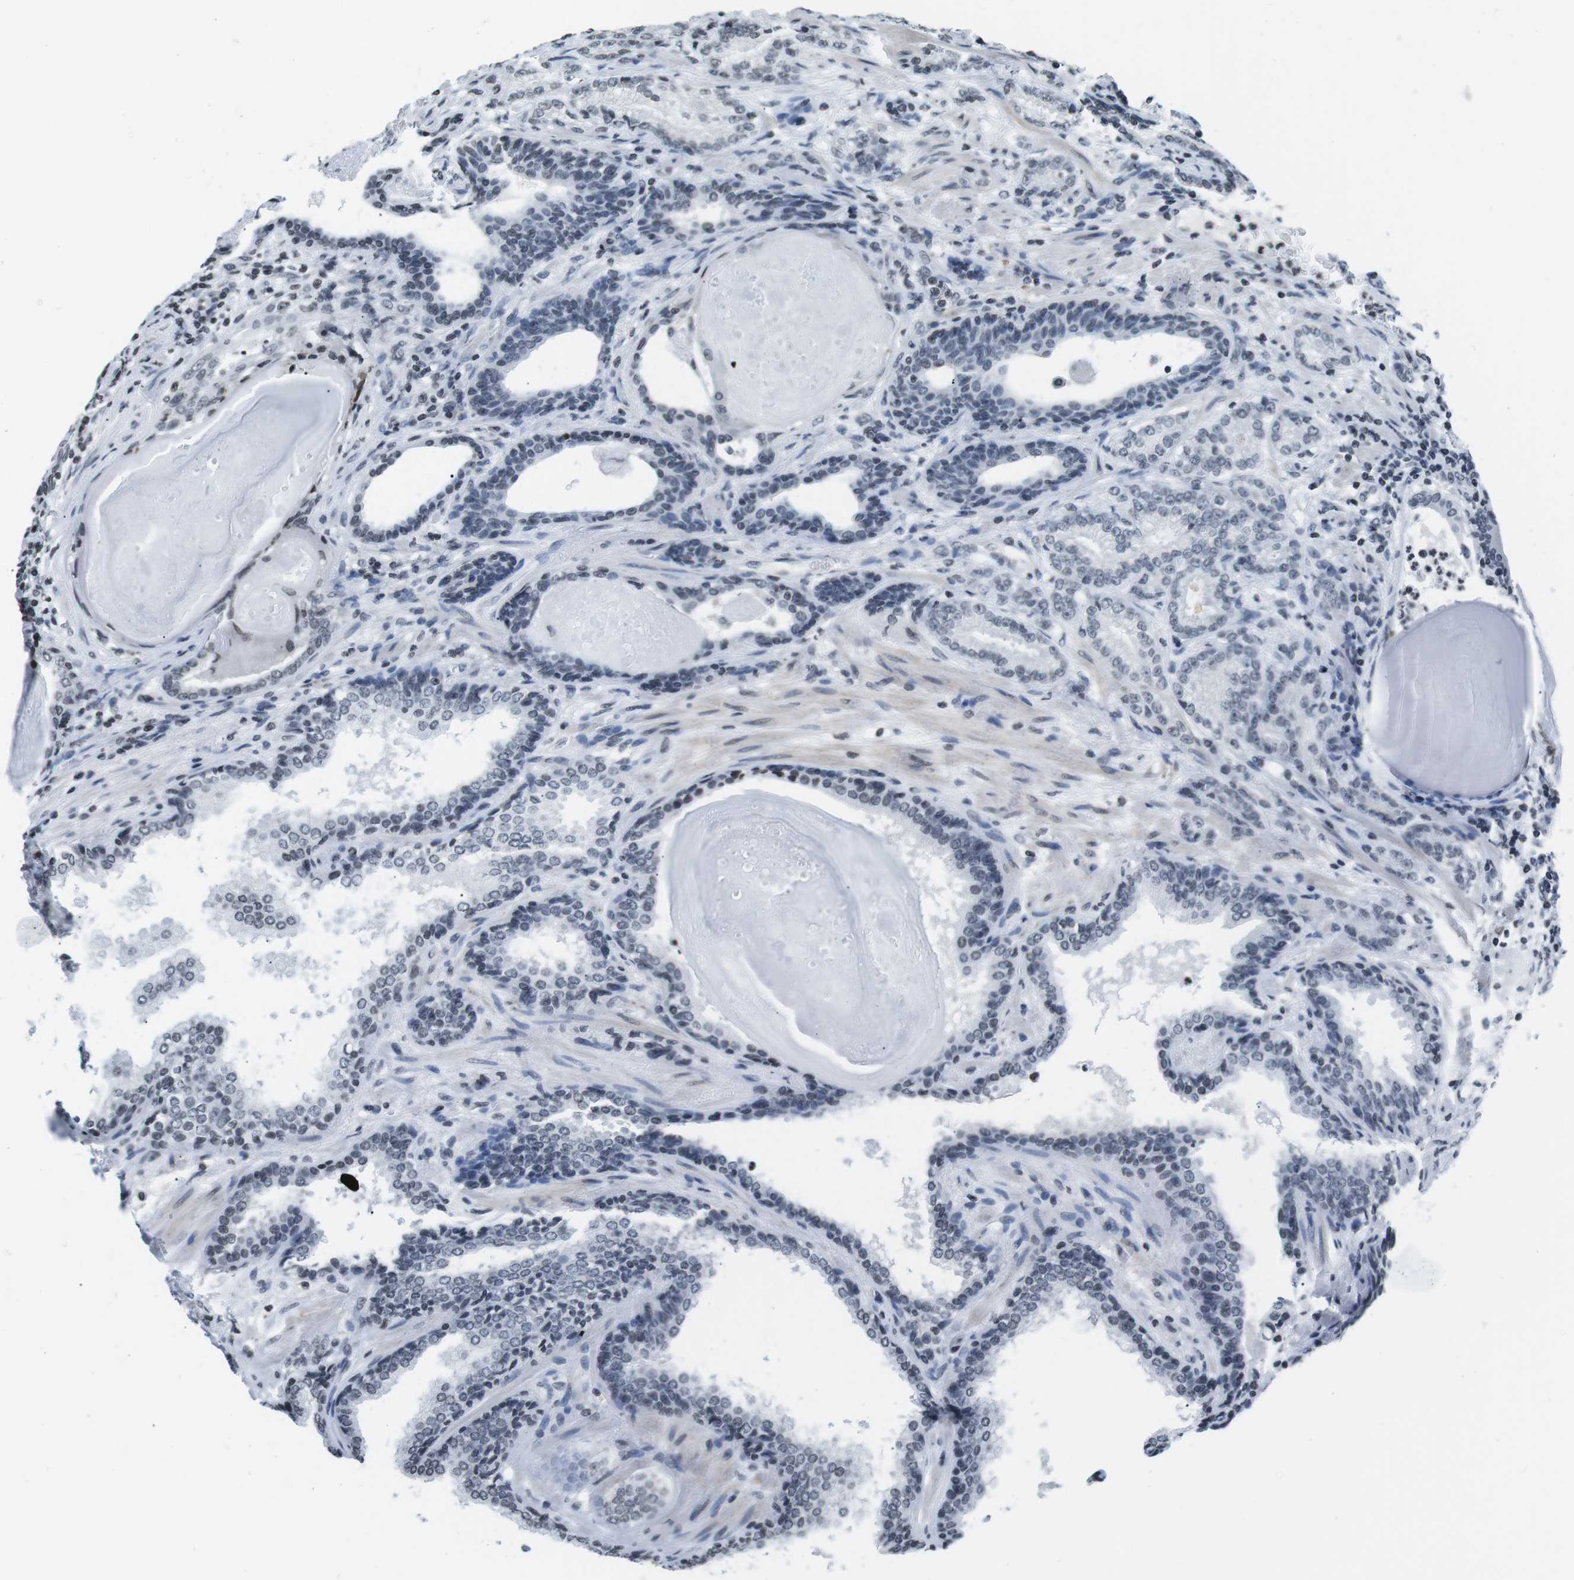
{"staining": {"intensity": "negative", "quantity": "none", "location": "none"}, "tissue": "prostate cancer", "cell_type": "Tumor cells", "image_type": "cancer", "snomed": [{"axis": "morphology", "description": "Adenocarcinoma, High grade"}, {"axis": "topography", "description": "Prostate"}], "caption": "Prostate cancer (adenocarcinoma (high-grade)) was stained to show a protein in brown. There is no significant staining in tumor cells. The staining is performed using DAB brown chromogen with nuclei counter-stained in using hematoxylin.", "gene": "E2F2", "patient": {"sex": "male", "age": 61}}